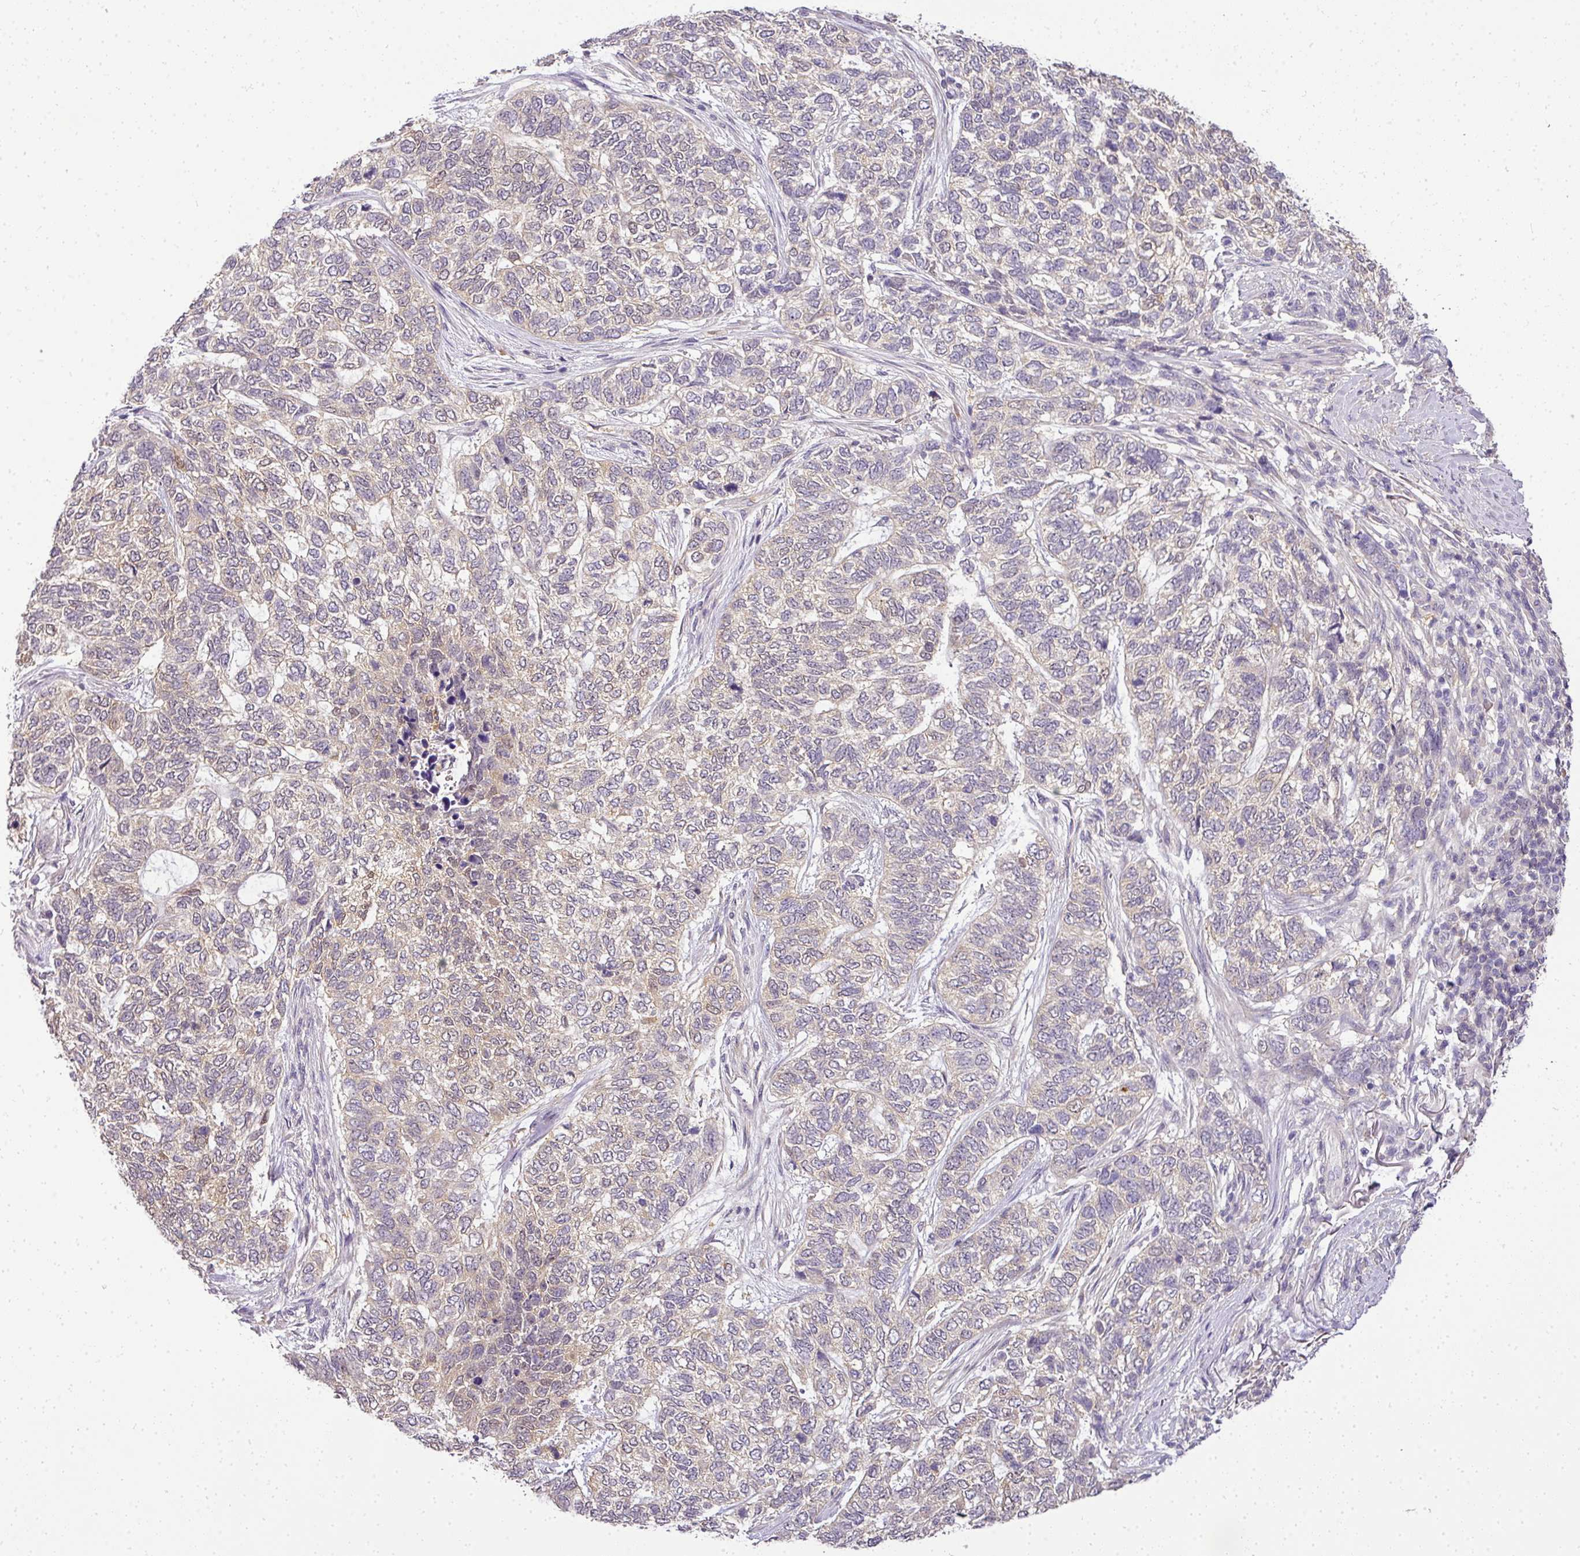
{"staining": {"intensity": "negative", "quantity": "none", "location": "none"}, "tissue": "skin cancer", "cell_type": "Tumor cells", "image_type": "cancer", "snomed": [{"axis": "morphology", "description": "Basal cell carcinoma"}, {"axis": "topography", "description": "Skin"}], "caption": "The immunohistochemistry histopathology image has no significant expression in tumor cells of skin basal cell carcinoma tissue. (DAB immunohistochemistry, high magnification).", "gene": "ADH5", "patient": {"sex": "female", "age": 65}}